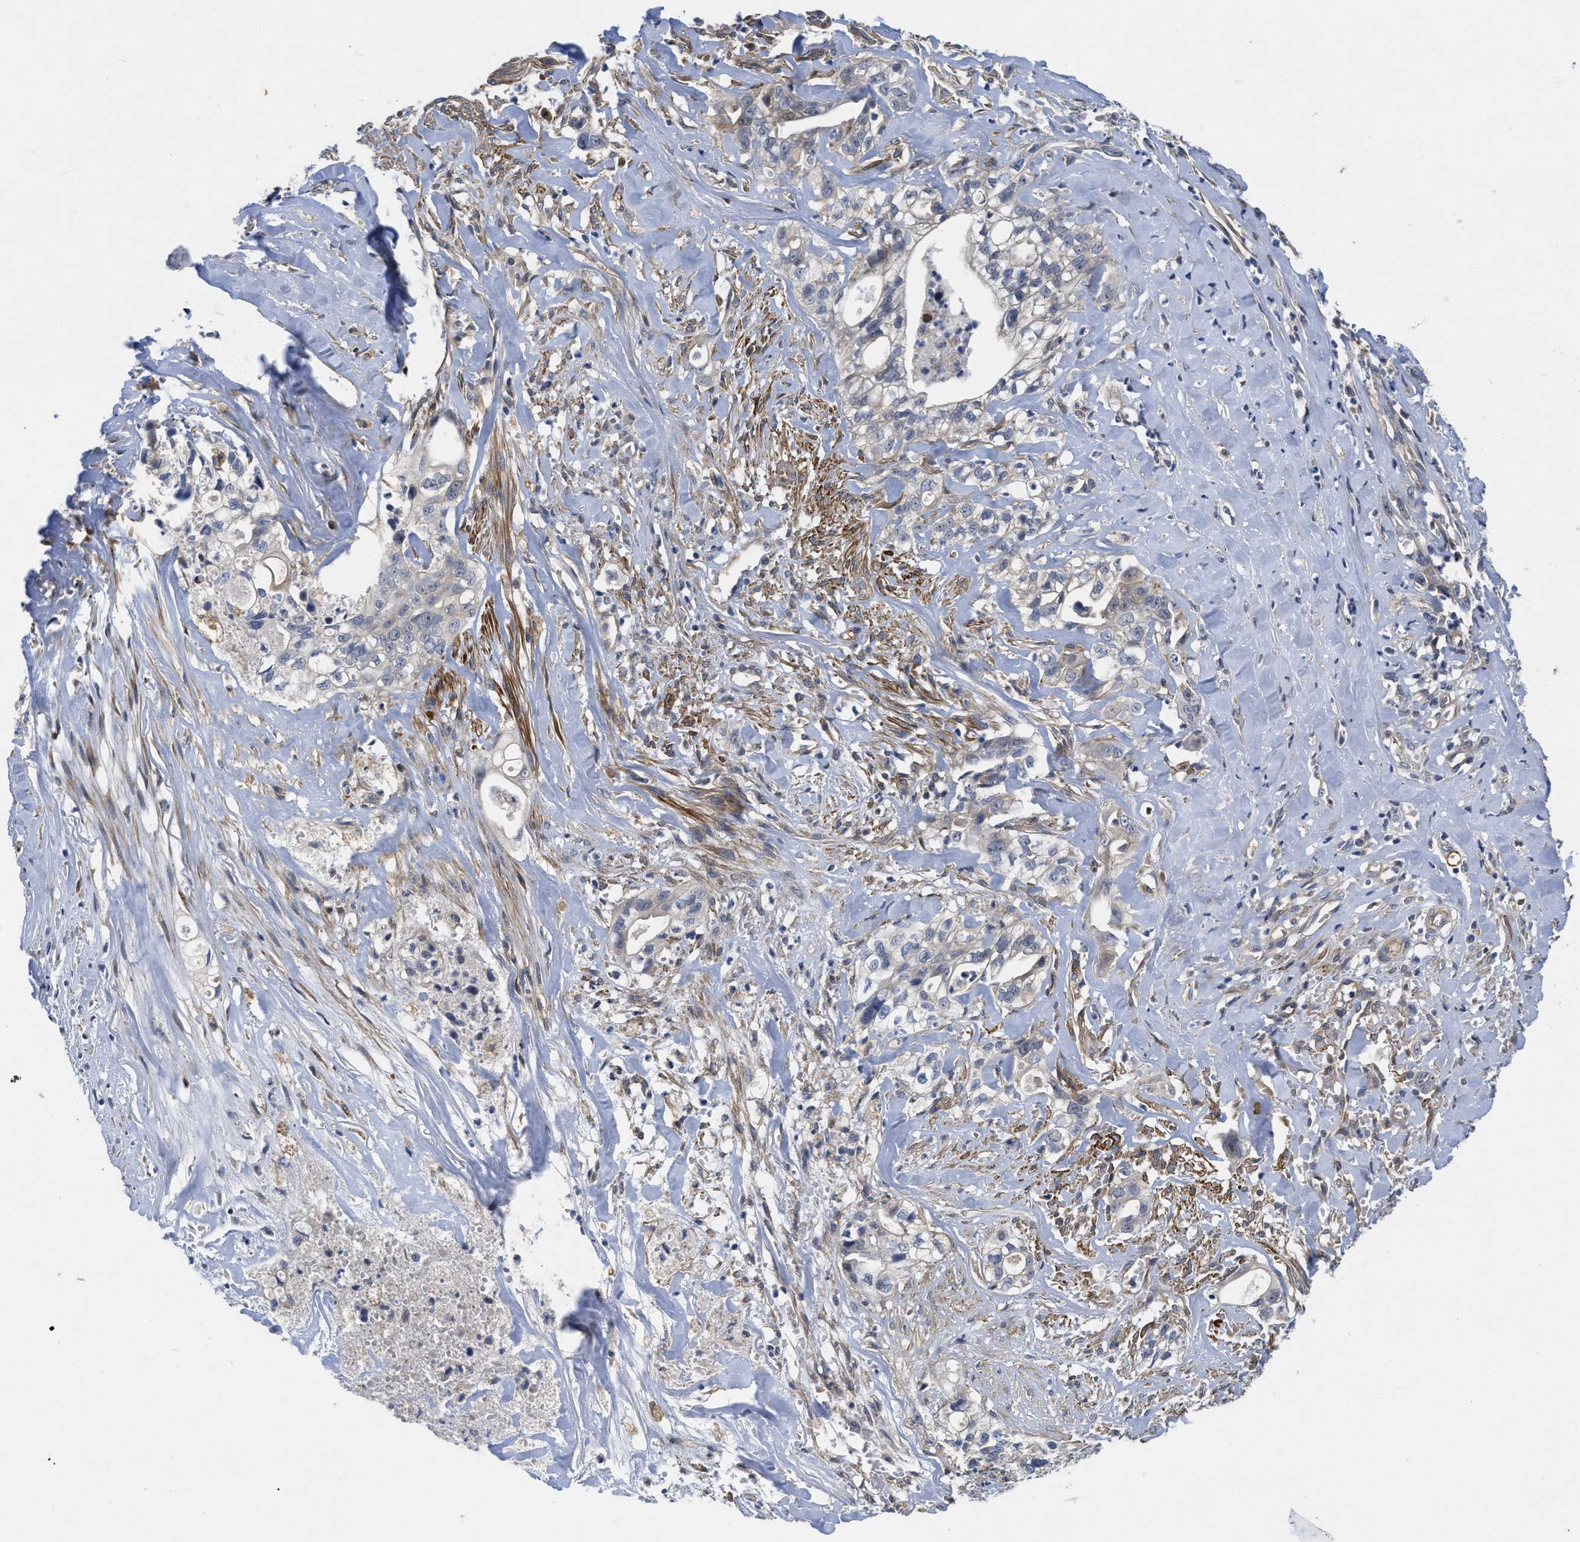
{"staining": {"intensity": "weak", "quantity": "<25%", "location": "cytoplasmic/membranous"}, "tissue": "liver cancer", "cell_type": "Tumor cells", "image_type": "cancer", "snomed": [{"axis": "morphology", "description": "Cholangiocarcinoma"}, {"axis": "topography", "description": "Liver"}], "caption": "Human liver cholangiocarcinoma stained for a protein using IHC reveals no staining in tumor cells.", "gene": "ARHGEF26", "patient": {"sex": "female", "age": 70}}